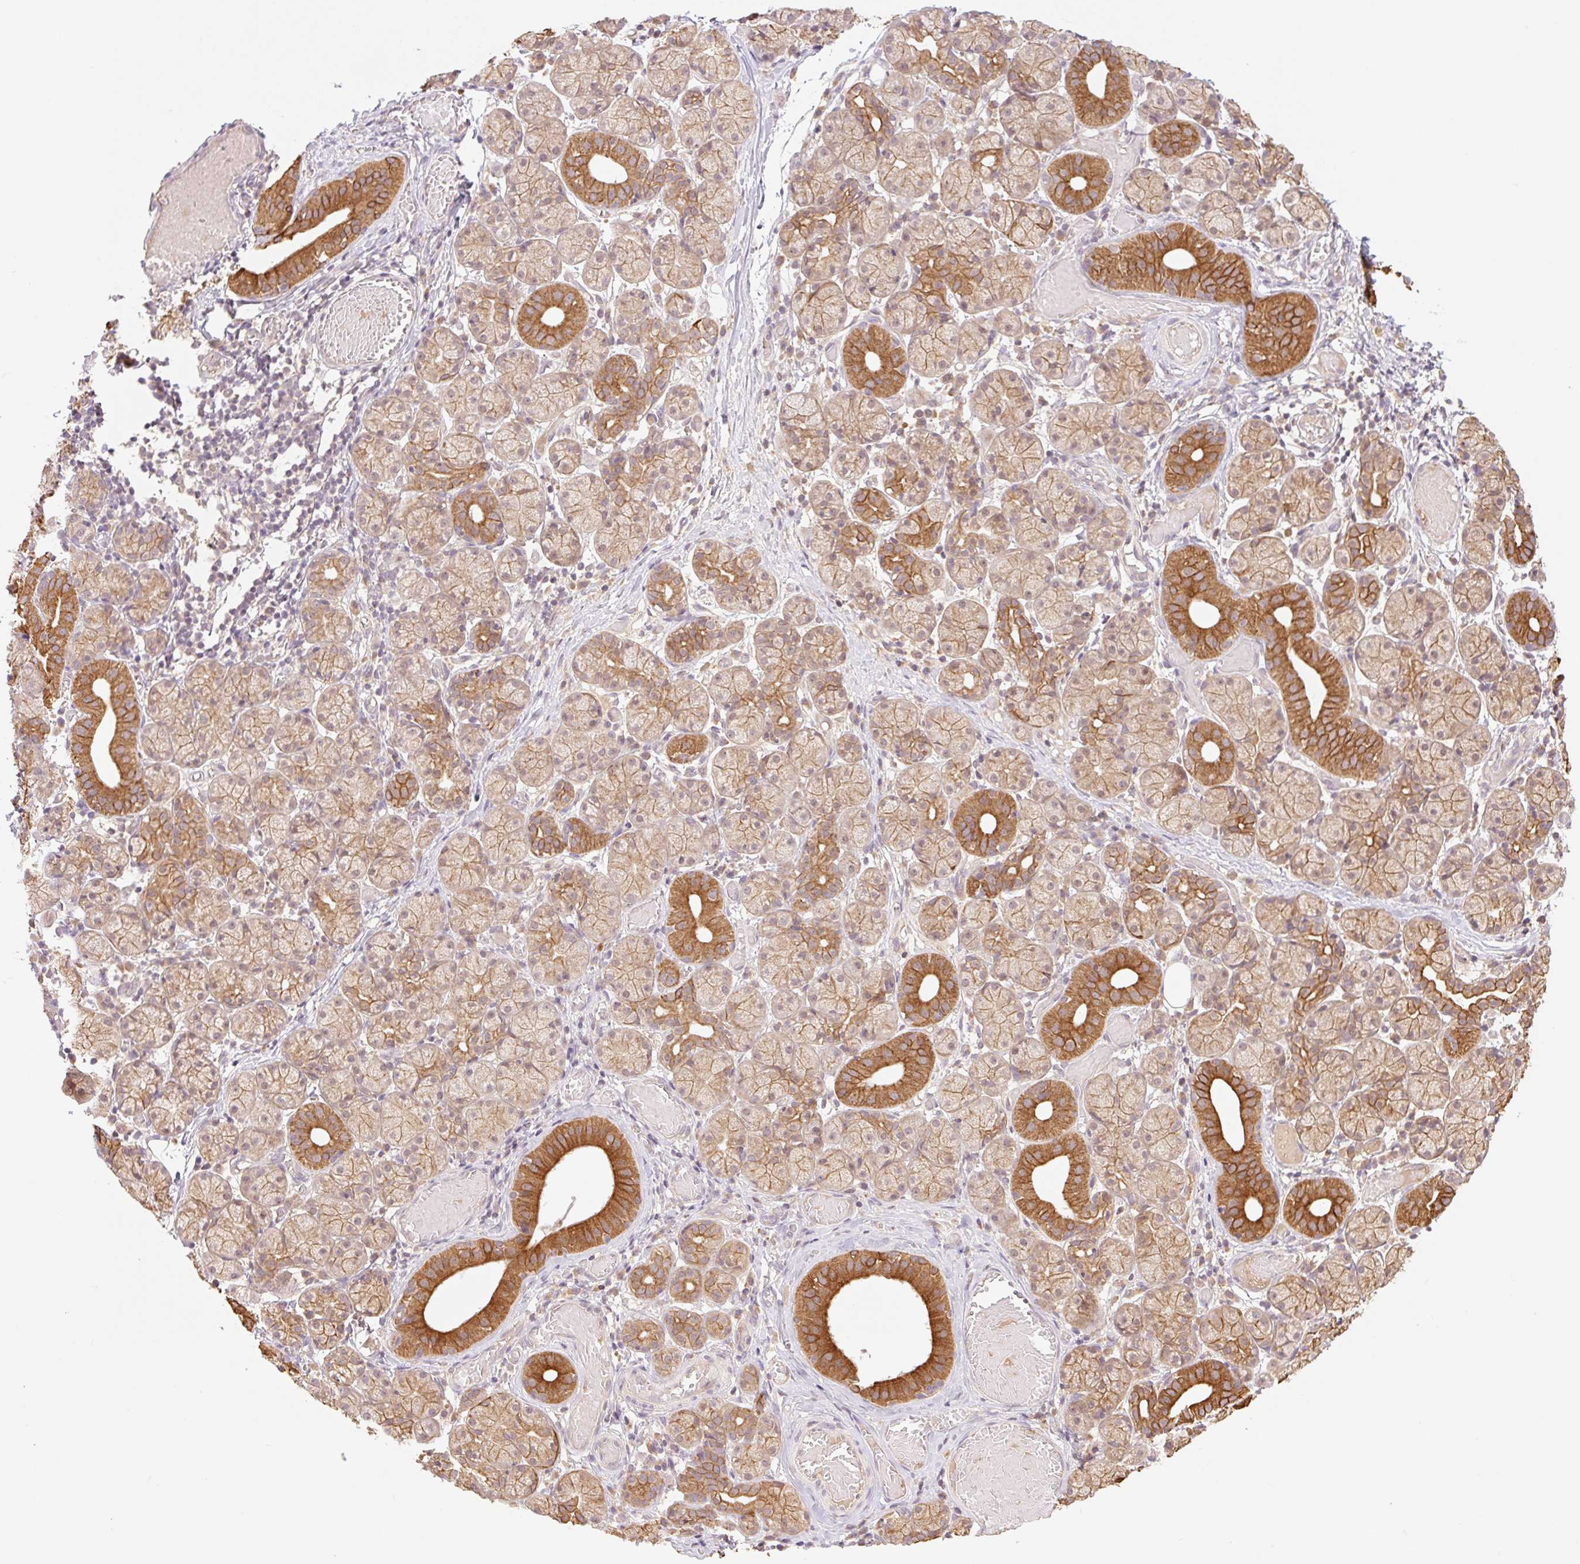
{"staining": {"intensity": "strong", "quantity": "25%-75%", "location": "cytoplasmic/membranous"}, "tissue": "salivary gland", "cell_type": "Glandular cells", "image_type": "normal", "snomed": [{"axis": "morphology", "description": "Normal tissue, NOS"}, {"axis": "topography", "description": "Salivary gland"}], "caption": "DAB immunohistochemical staining of benign salivary gland shows strong cytoplasmic/membranous protein expression in approximately 25%-75% of glandular cells.", "gene": "YJU2B", "patient": {"sex": "female", "age": 24}}